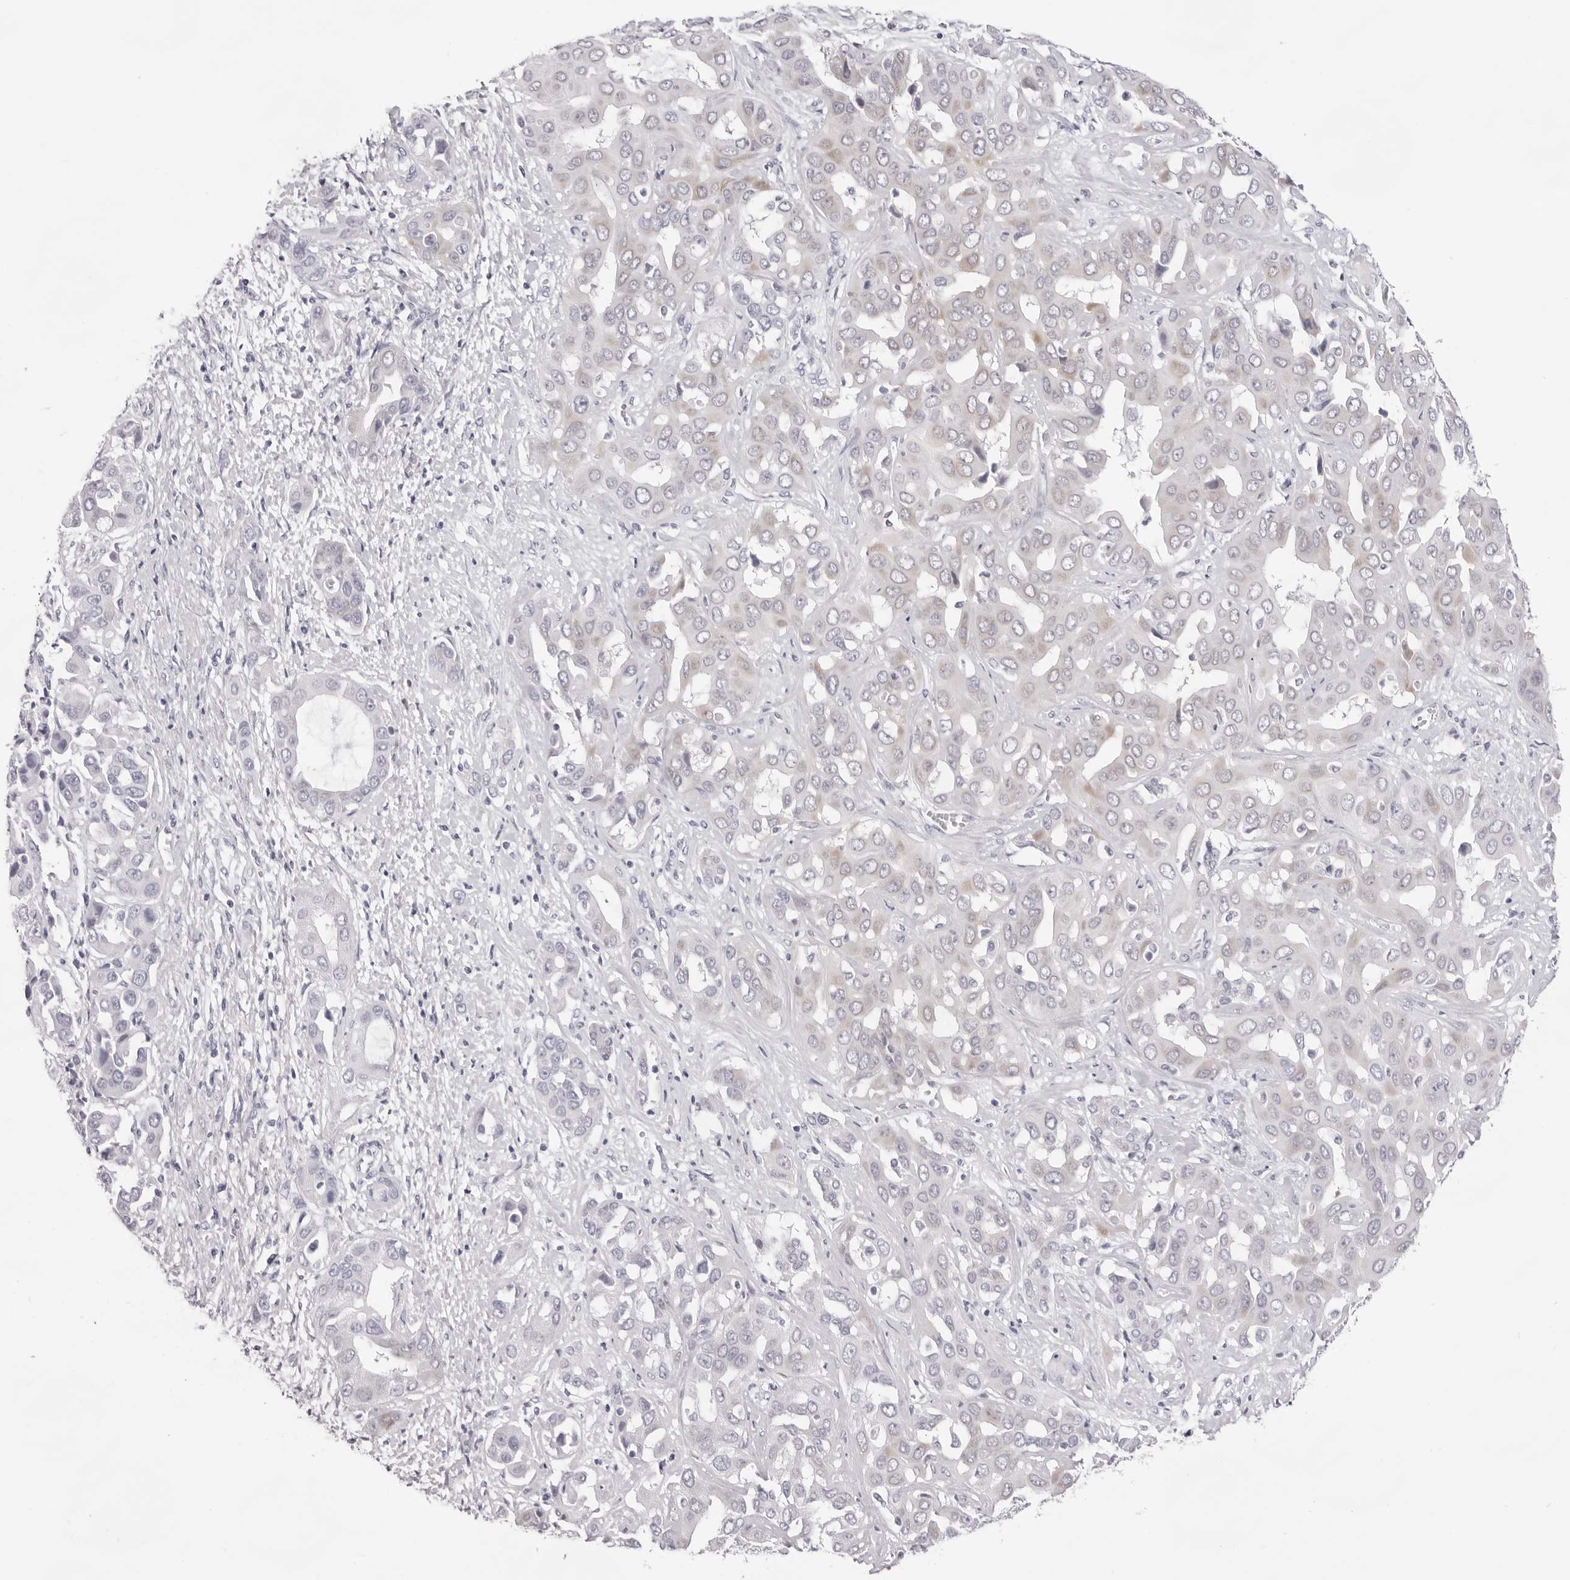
{"staining": {"intensity": "negative", "quantity": "none", "location": "none"}, "tissue": "liver cancer", "cell_type": "Tumor cells", "image_type": "cancer", "snomed": [{"axis": "morphology", "description": "Cholangiocarcinoma"}, {"axis": "topography", "description": "Liver"}], "caption": "High magnification brightfield microscopy of liver cancer (cholangiocarcinoma) stained with DAB (3,3'-diaminobenzidine) (brown) and counterstained with hematoxylin (blue): tumor cells show no significant positivity.", "gene": "SMIM2", "patient": {"sex": "female", "age": 52}}